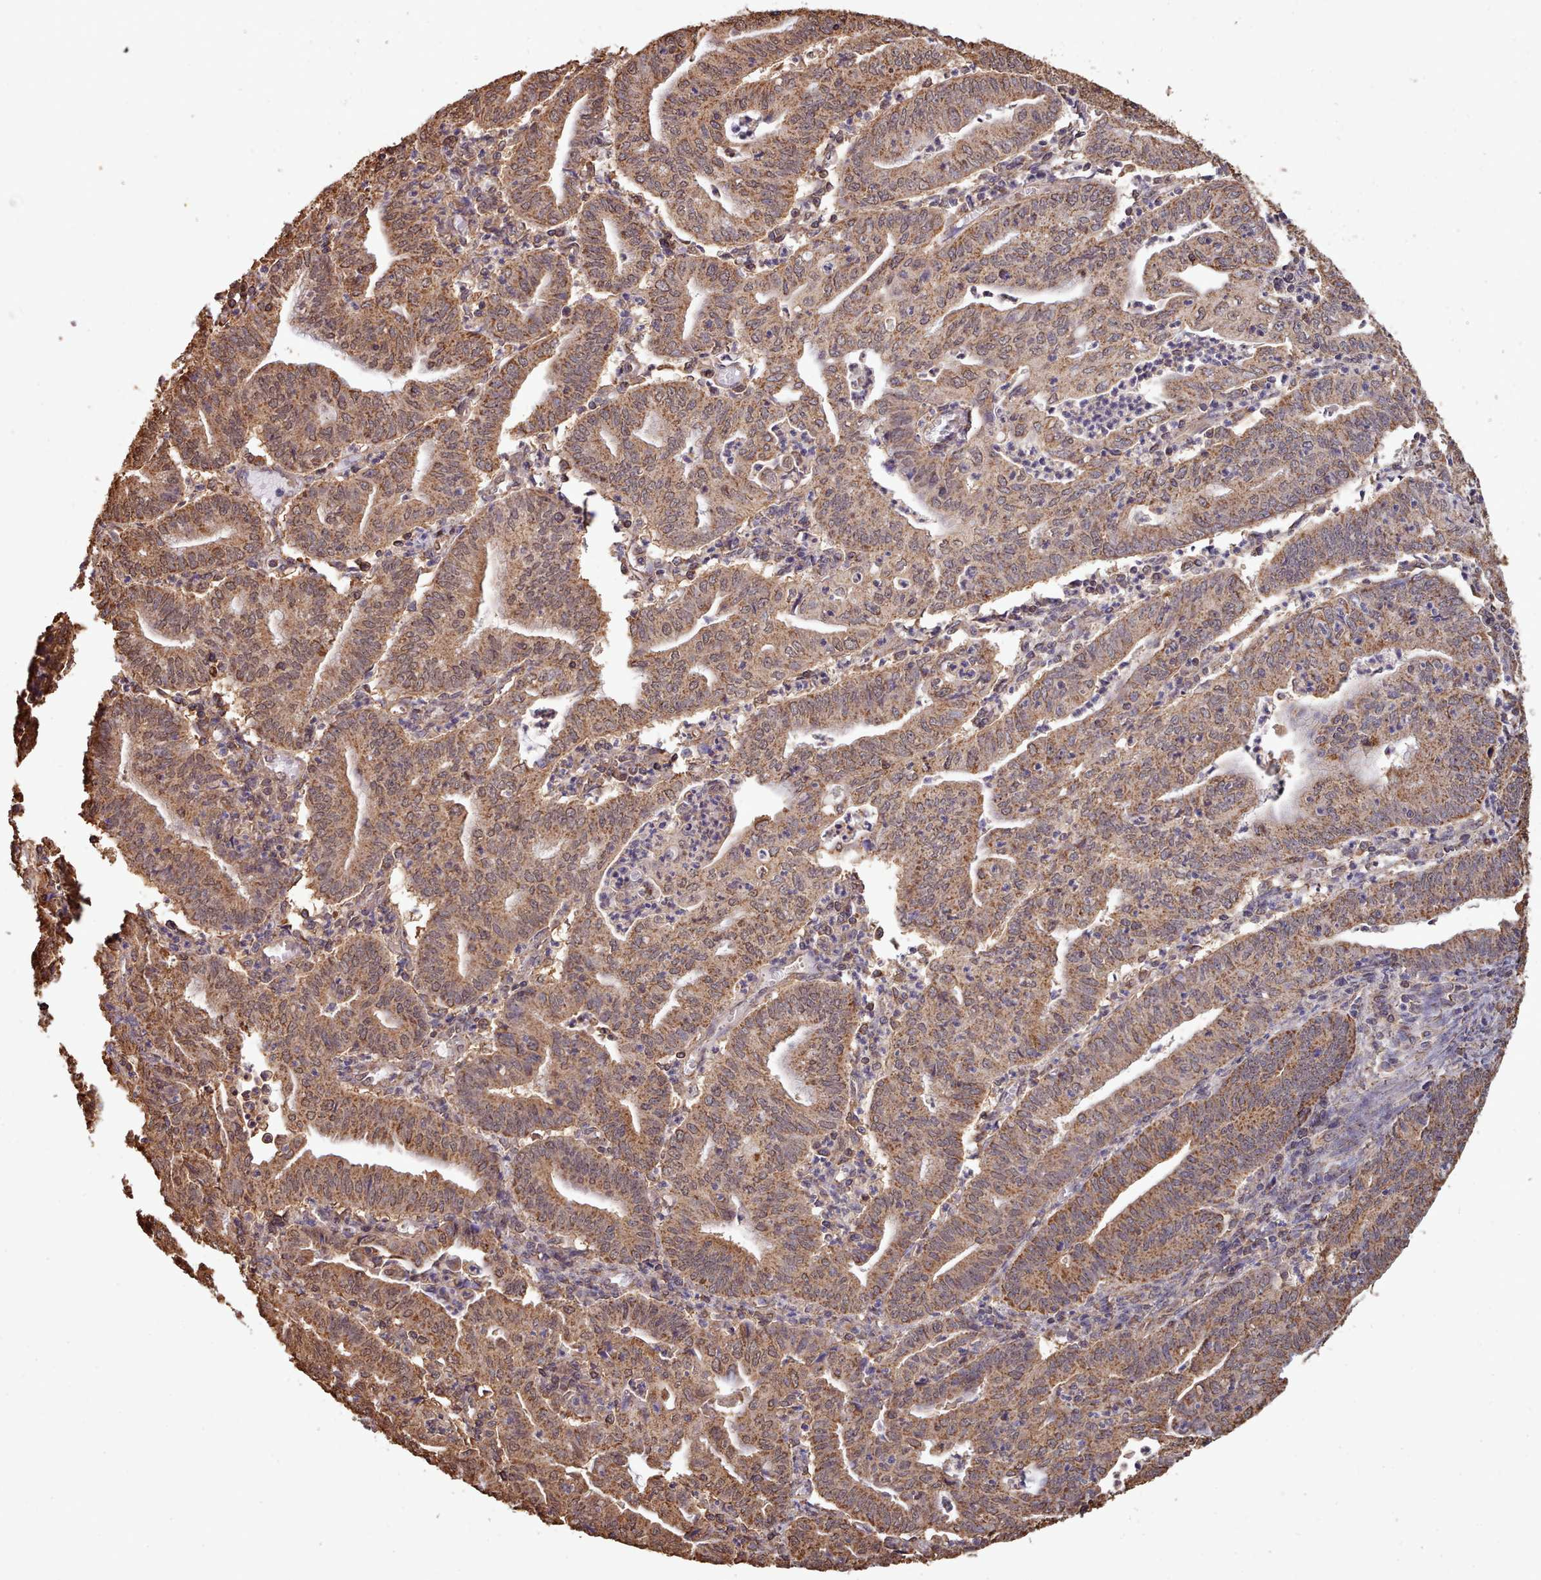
{"staining": {"intensity": "moderate", "quantity": ">75%", "location": "cytoplasmic/membranous,nuclear"}, "tissue": "endometrial cancer", "cell_type": "Tumor cells", "image_type": "cancer", "snomed": [{"axis": "morphology", "description": "Adenocarcinoma, NOS"}, {"axis": "topography", "description": "Endometrium"}], "caption": "A histopathology image of human endometrial cancer (adenocarcinoma) stained for a protein demonstrates moderate cytoplasmic/membranous and nuclear brown staining in tumor cells.", "gene": "METRN", "patient": {"sex": "female", "age": 60}}